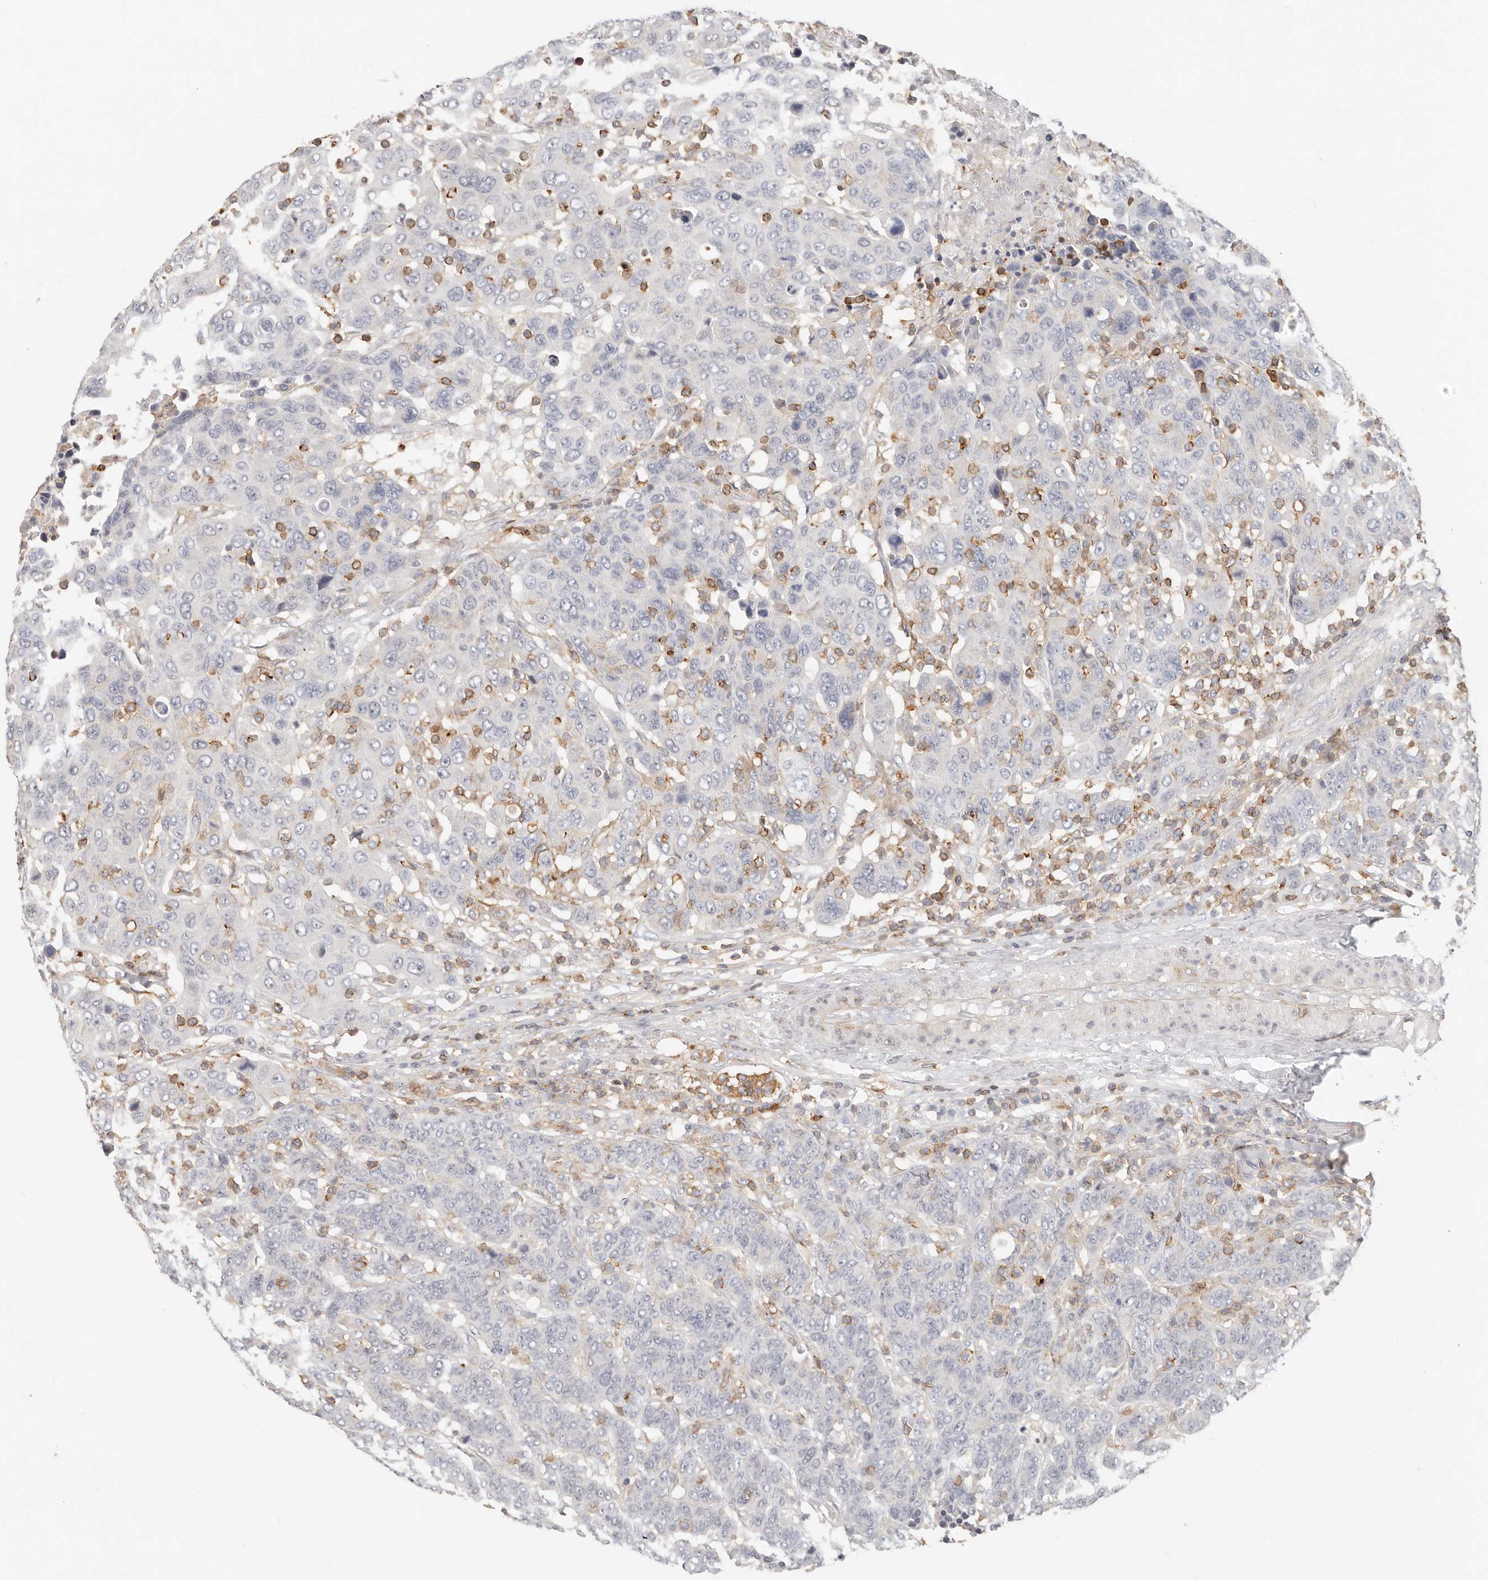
{"staining": {"intensity": "negative", "quantity": "none", "location": "none"}, "tissue": "breast cancer", "cell_type": "Tumor cells", "image_type": "cancer", "snomed": [{"axis": "morphology", "description": "Duct carcinoma"}, {"axis": "topography", "description": "Breast"}], "caption": "Image shows no significant protein positivity in tumor cells of invasive ductal carcinoma (breast).", "gene": "TMEM63B", "patient": {"sex": "female", "age": 37}}